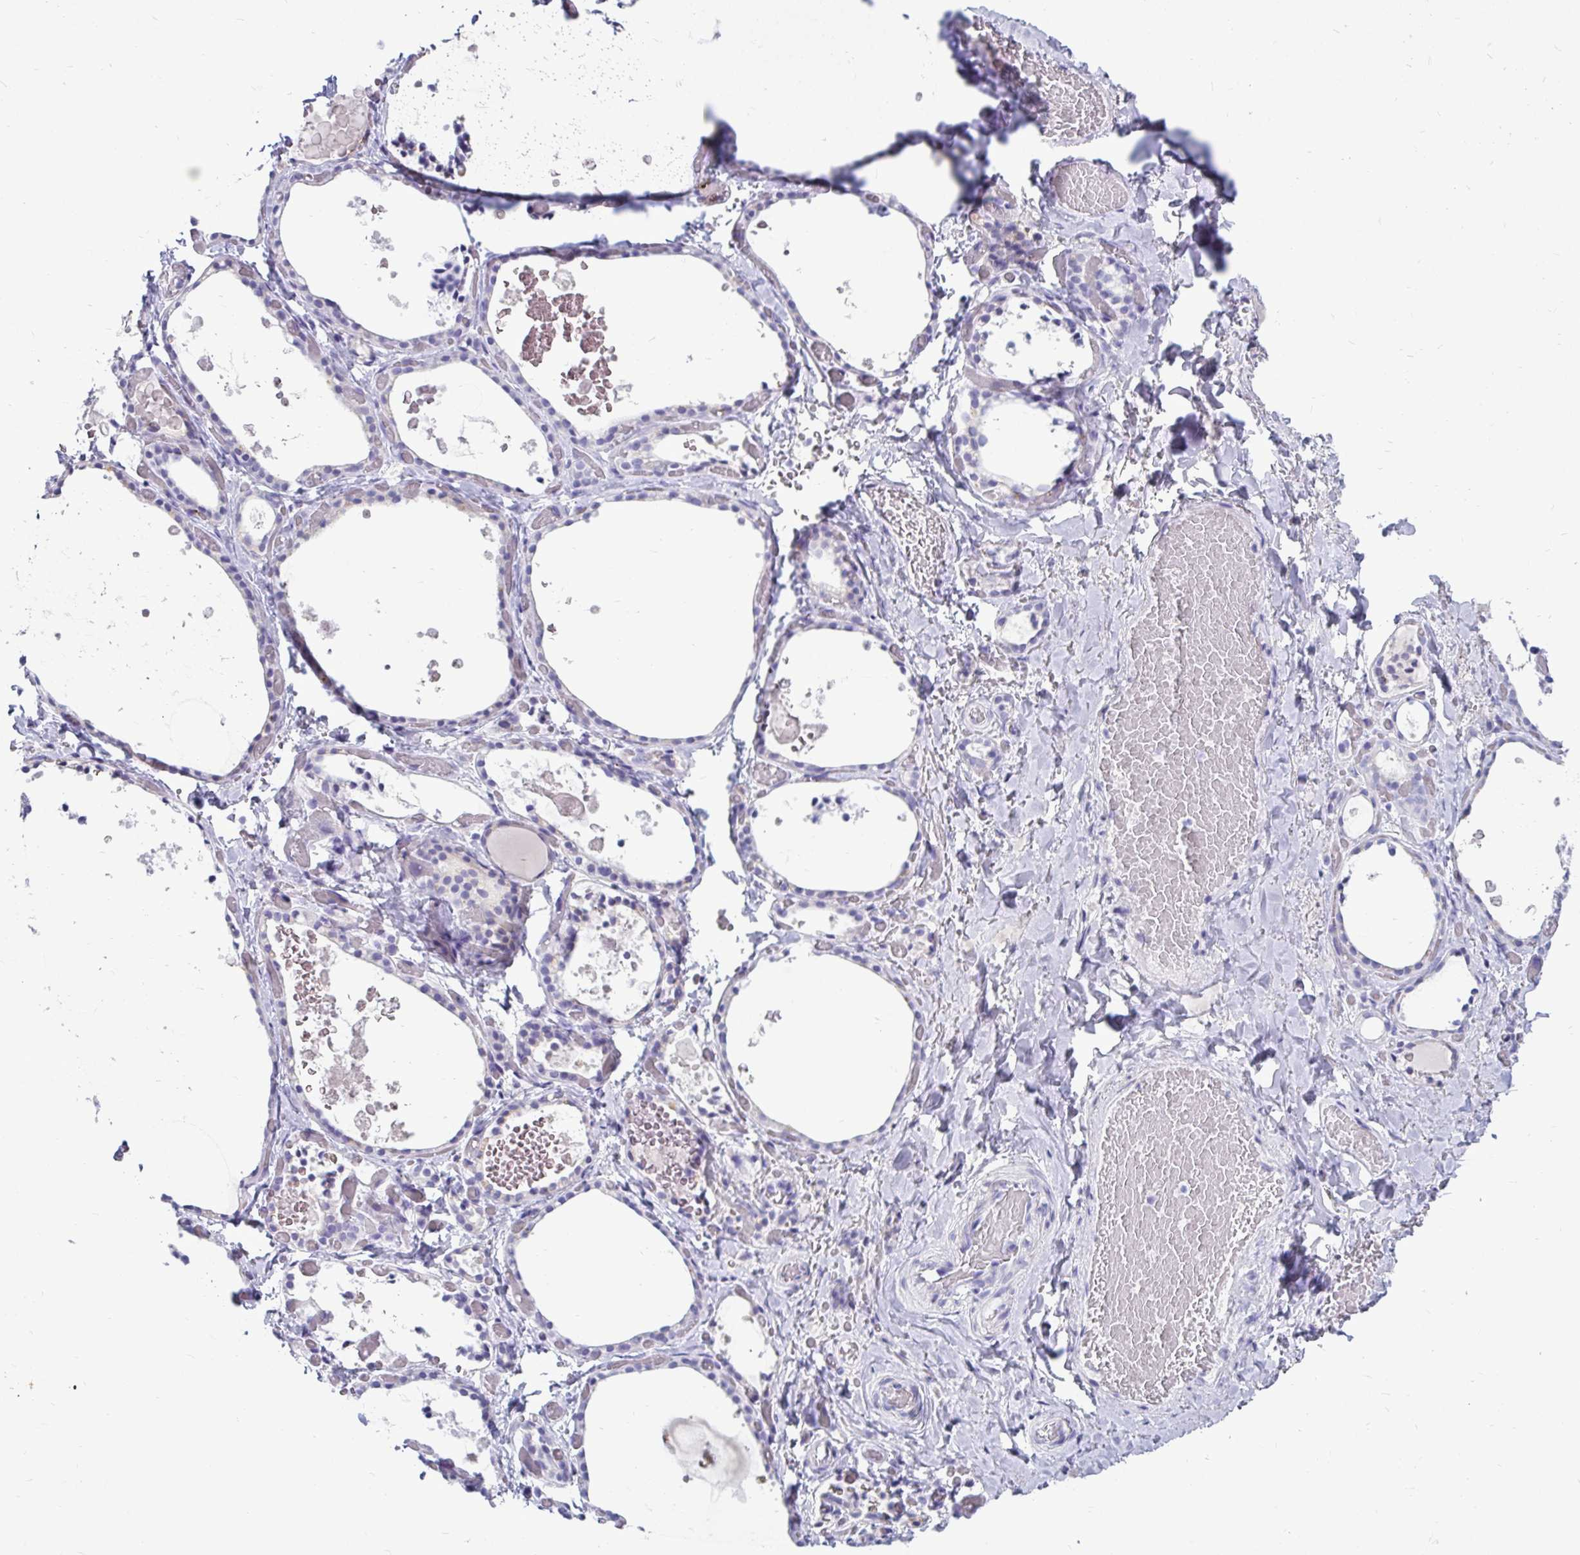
{"staining": {"intensity": "negative", "quantity": "none", "location": "none"}, "tissue": "thyroid gland", "cell_type": "Glandular cells", "image_type": "normal", "snomed": [{"axis": "morphology", "description": "Normal tissue, NOS"}, {"axis": "topography", "description": "Thyroid gland"}], "caption": "Immunohistochemical staining of unremarkable human thyroid gland displays no significant staining in glandular cells.", "gene": "CTSZ", "patient": {"sex": "female", "age": 56}}